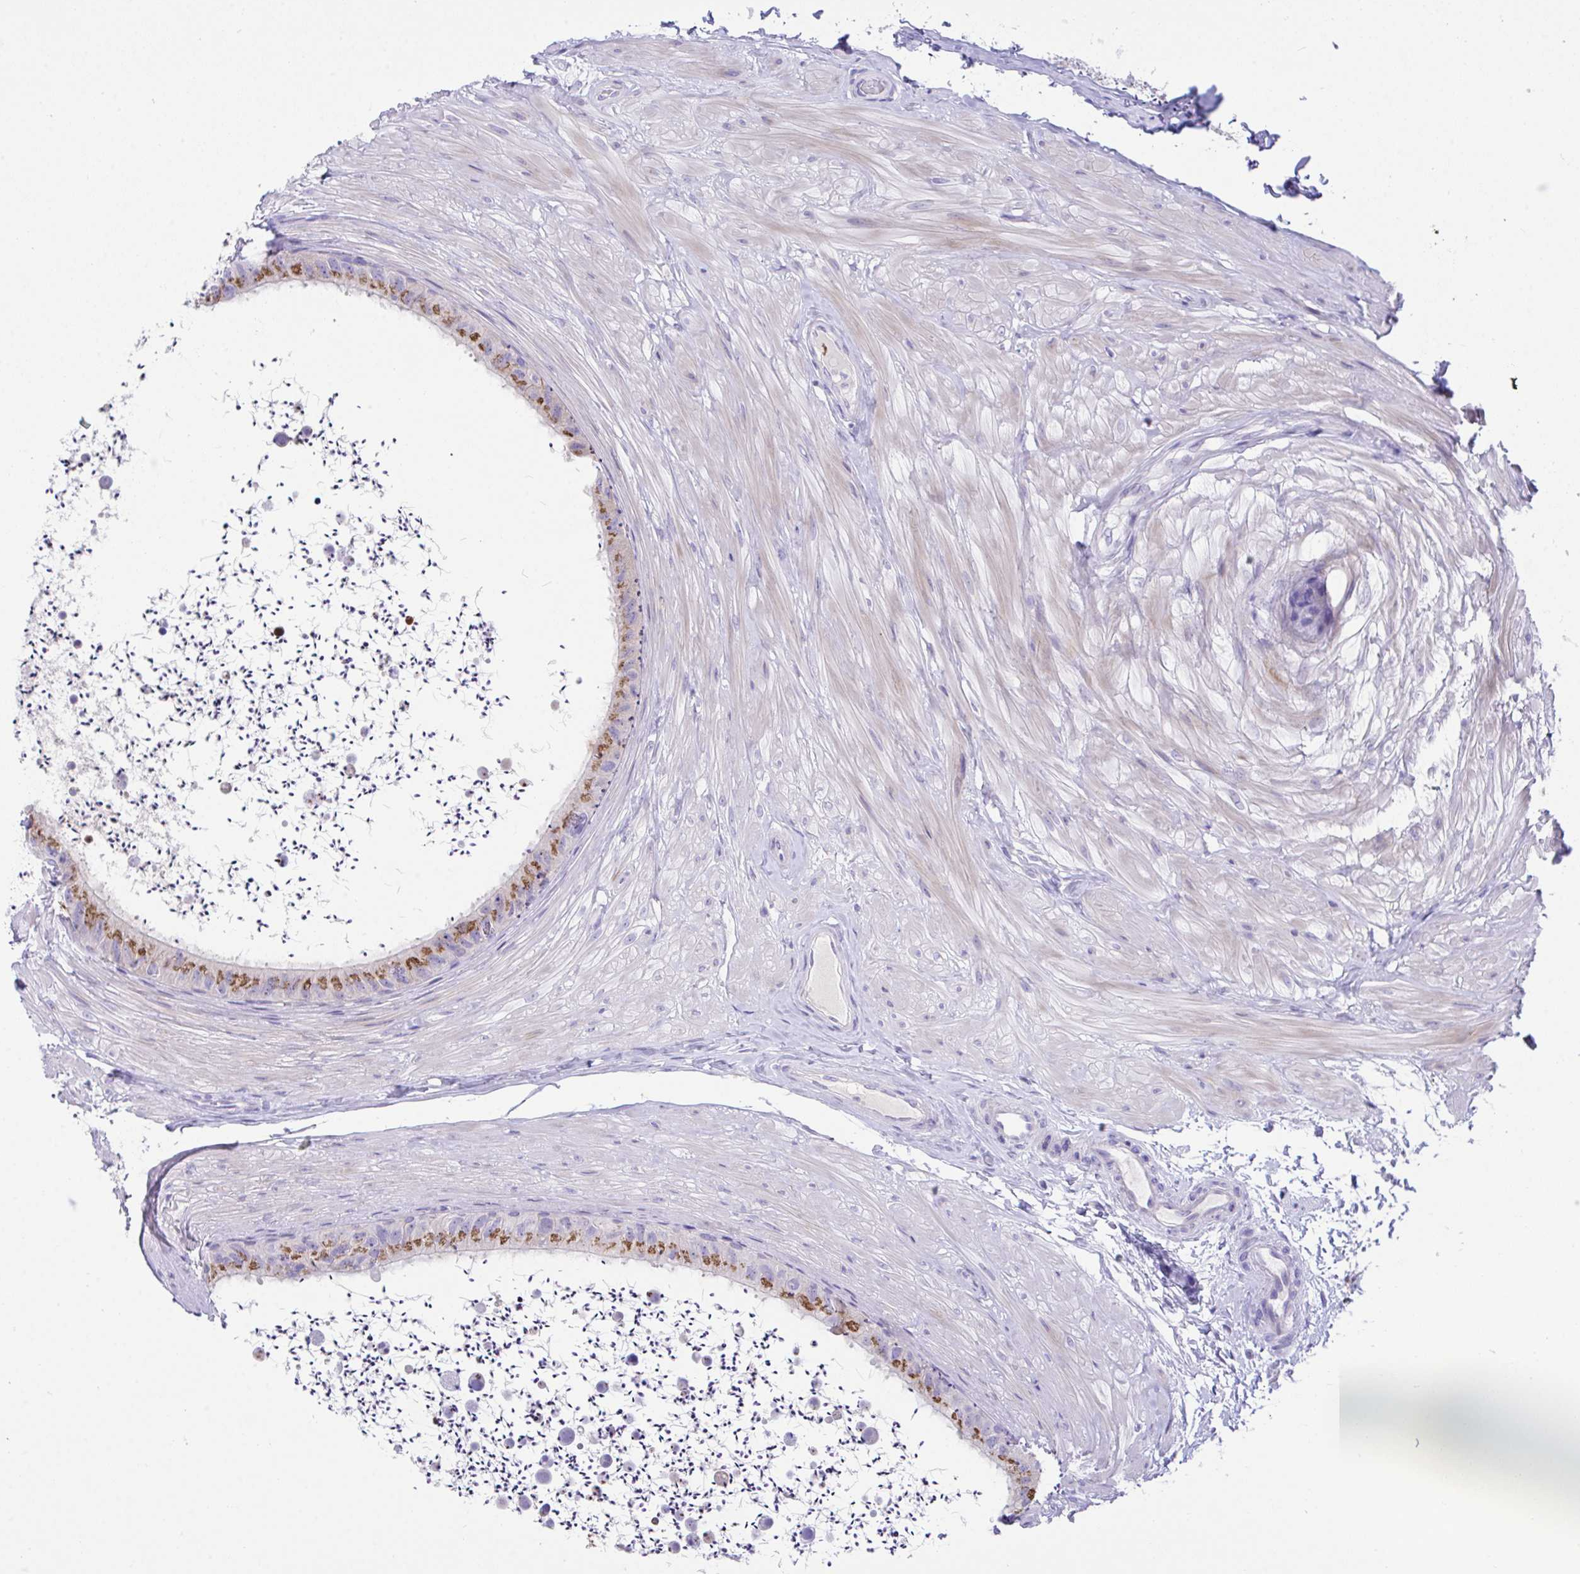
{"staining": {"intensity": "moderate", "quantity": ">75%", "location": "cytoplasmic/membranous"}, "tissue": "epididymis", "cell_type": "Glandular cells", "image_type": "normal", "snomed": [{"axis": "morphology", "description": "Normal tissue, NOS"}, {"axis": "topography", "description": "Epididymis"}, {"axis": "topography", "description": "Peripheral nerve tissue"}], "caption": "IHC micrograph of benign epididymis stained for a protein (brown), which exhibits medium levels of moderate cytoplasmic/membranous expression in approximately >75% of glandular cells.", "gene": "SLC16A6", "patient": {"sex": "male", "age": 32}}